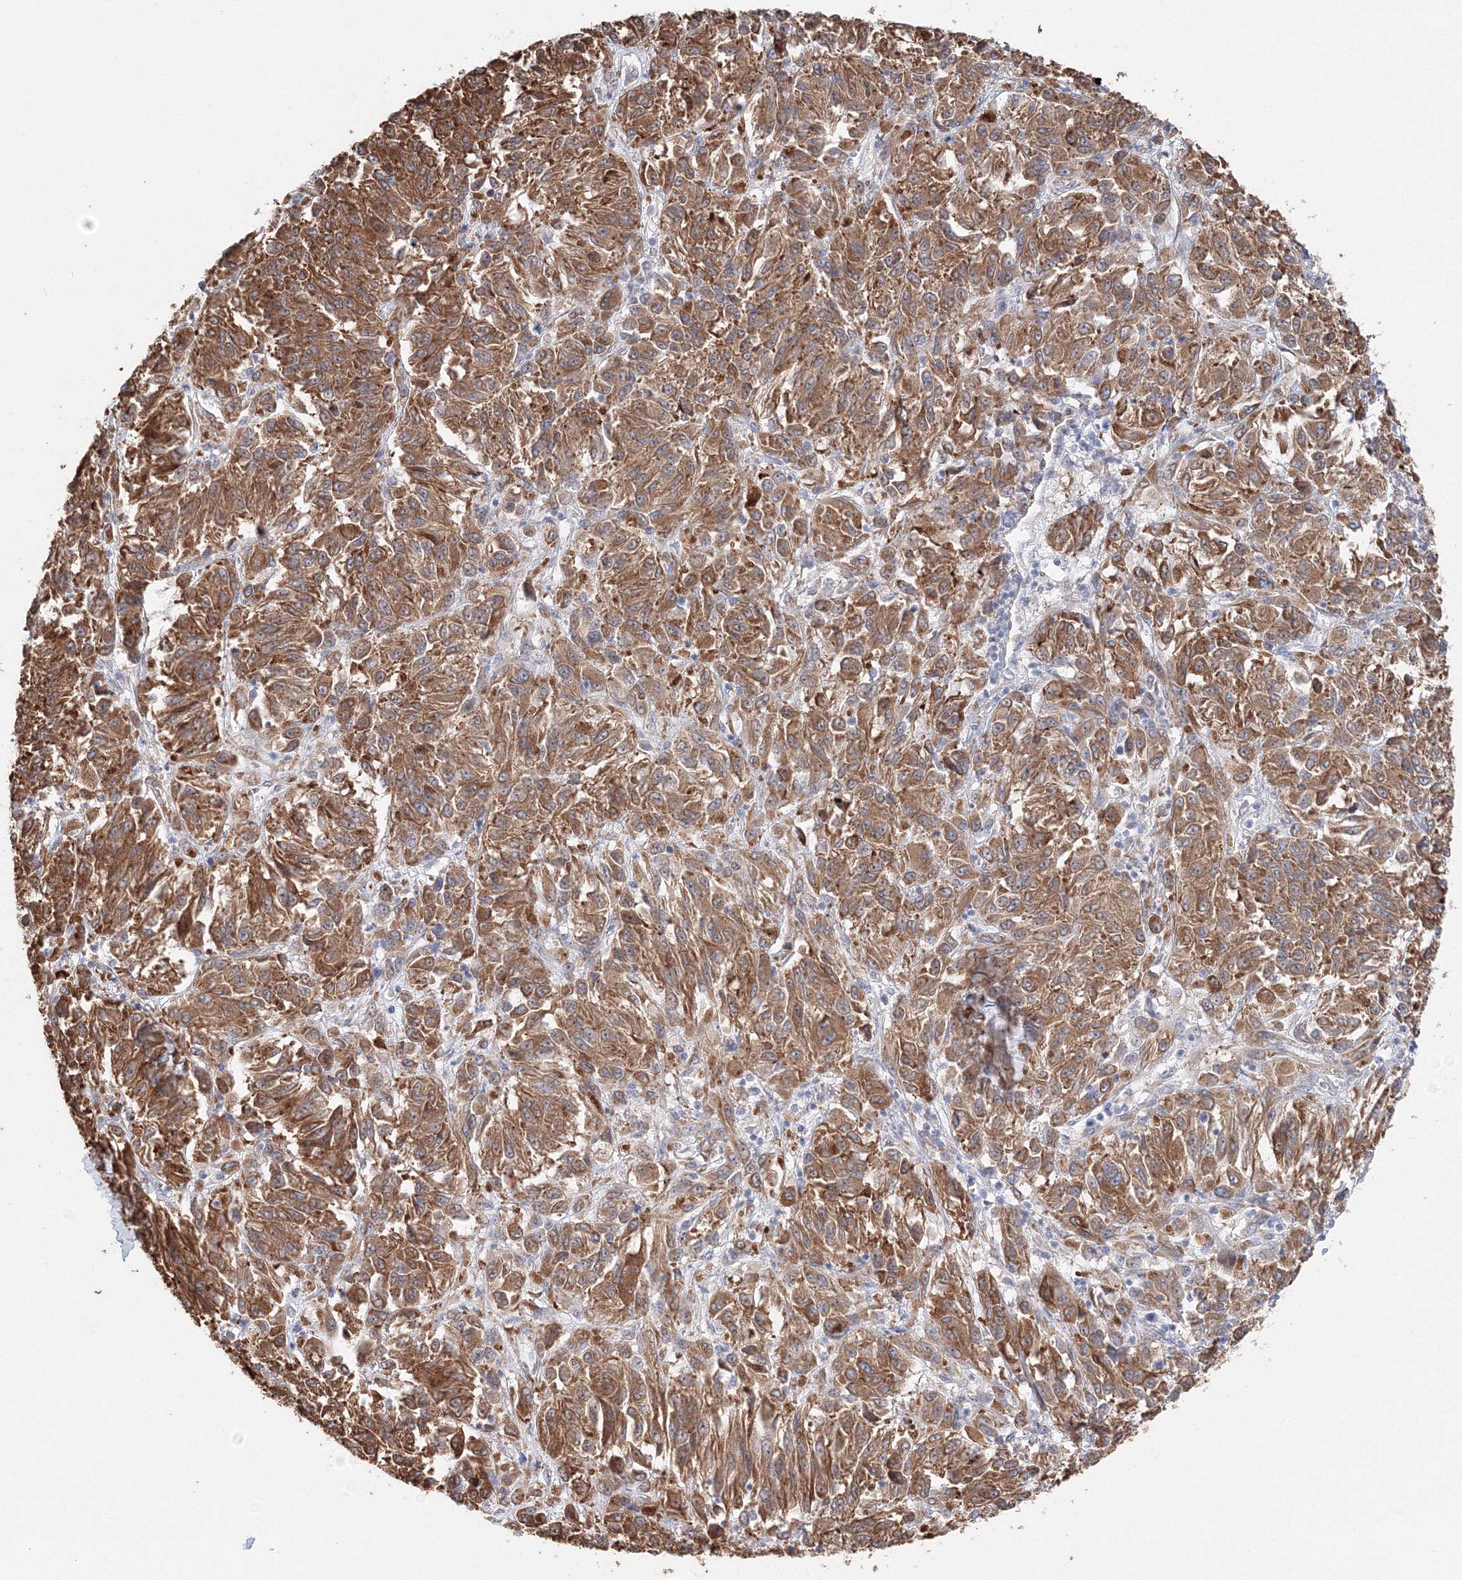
{"staining": {"intensity": "moderate", "quantity": ">75%", "location": "cytoplasmic/membranous"}, "tissue": "melanoma", "cell_type": "Tumor cells", "image_type": "cancer", "snomed": [{"axis": "morphology", "description": "Malignant melanoma, Metastatic site"}, {"axis": "topography", "description": "Lung"}], "caption": "IHC of melanoma displays medium levels of moderate cytoplasmic/membranous expression in approximately >75% of tumor cells.", "gene": "DHRS12", "patient": {"sex": "male", "age": 64}}